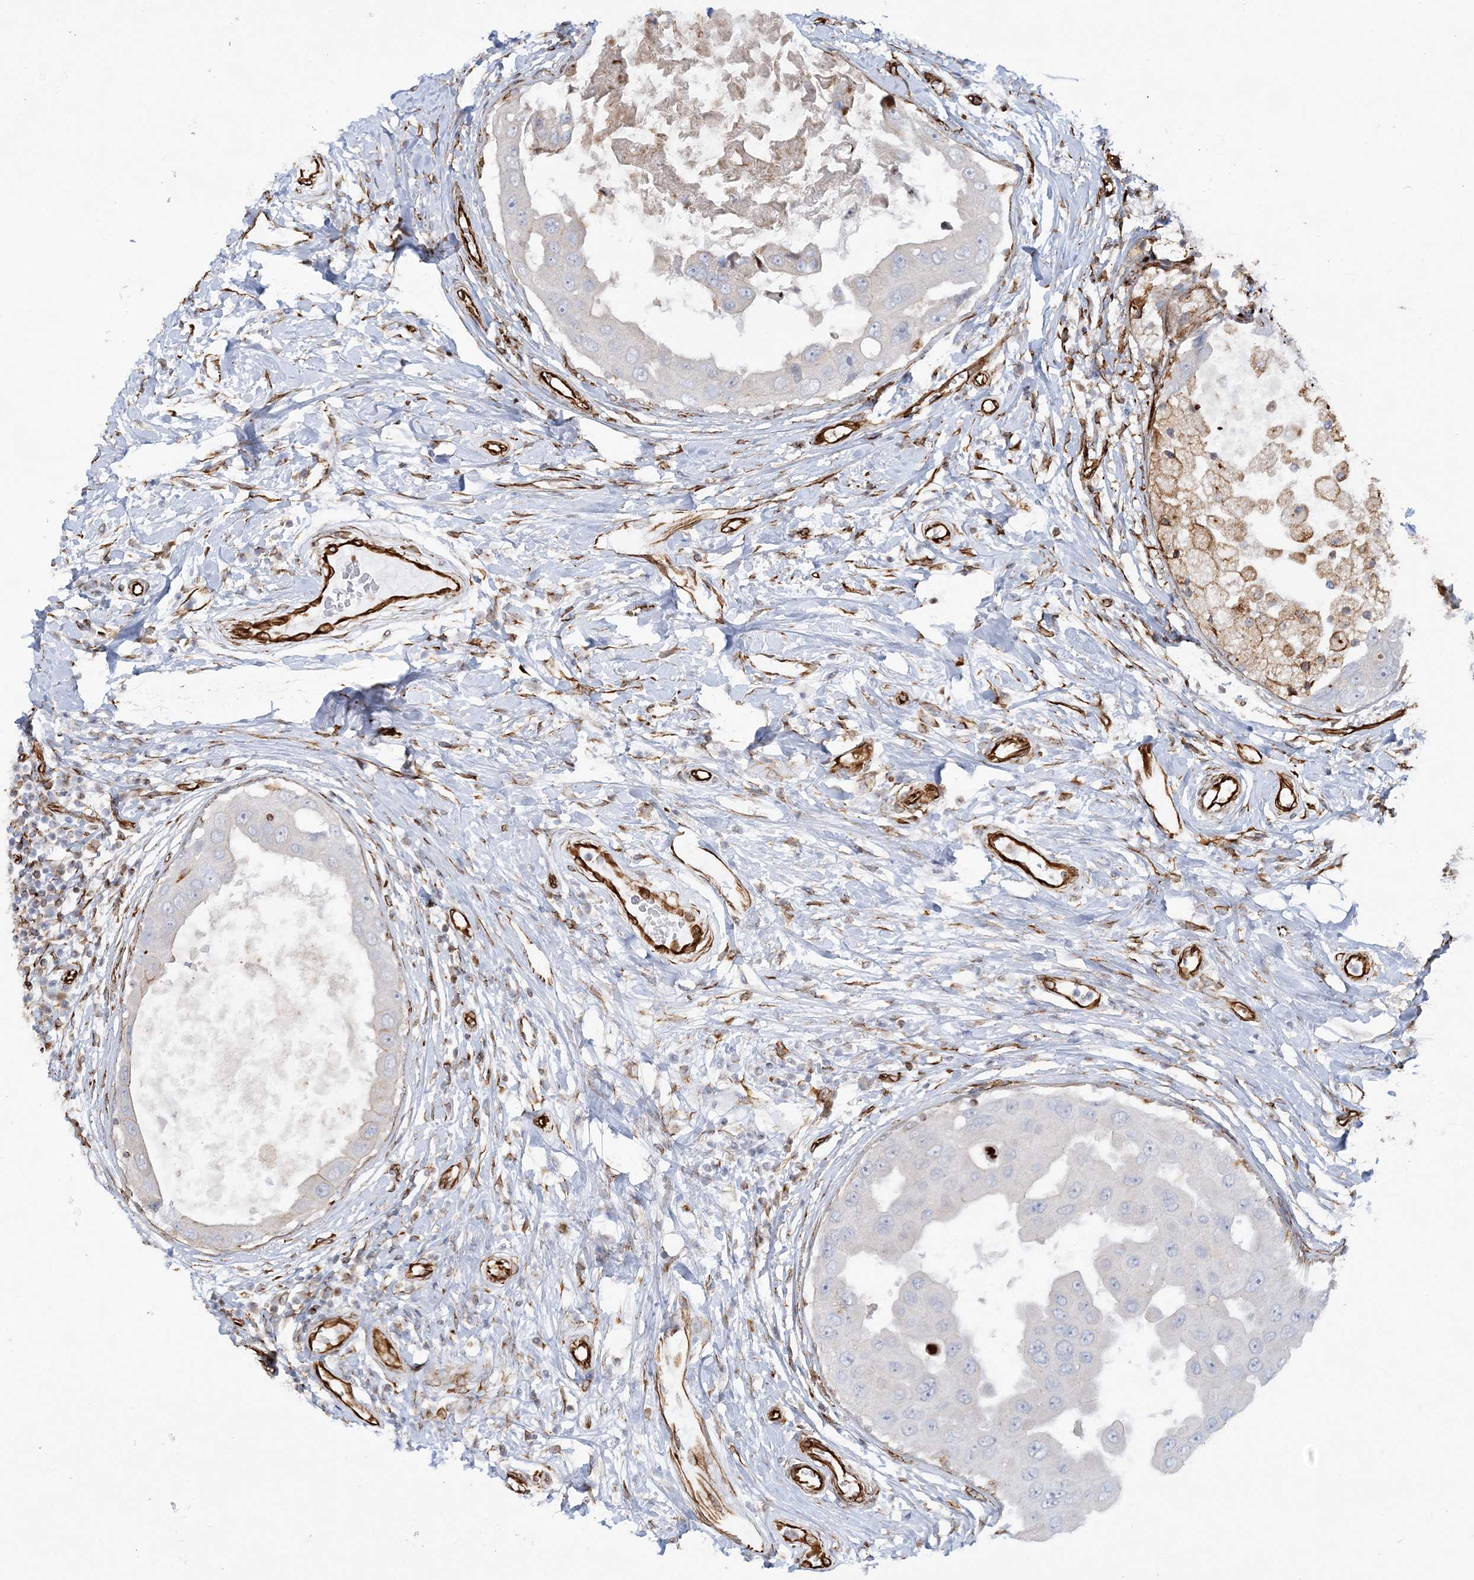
{"staining": {"intensity": "negative", "quantity": "none", "location": "none"}, "tissue": "breast cancer", "cell_type": "Tumor cells", "image_type": "cancer", "snomed": [{"axis": "morphology", "description": "Duct carcinoma"}, {"axis": "topography", "description": "Breast"}], "caption": "IHC histopathology image of human breast cancer (infiltrating ductal carcinoma) stained for a protein (brown), which shows no staining in tumor cells. (Immunohistochemistry (ihc), brightfield microscopy, high magnification).", "gene": "SCLT1", "patient": {"sex": "female", "age": 27}}